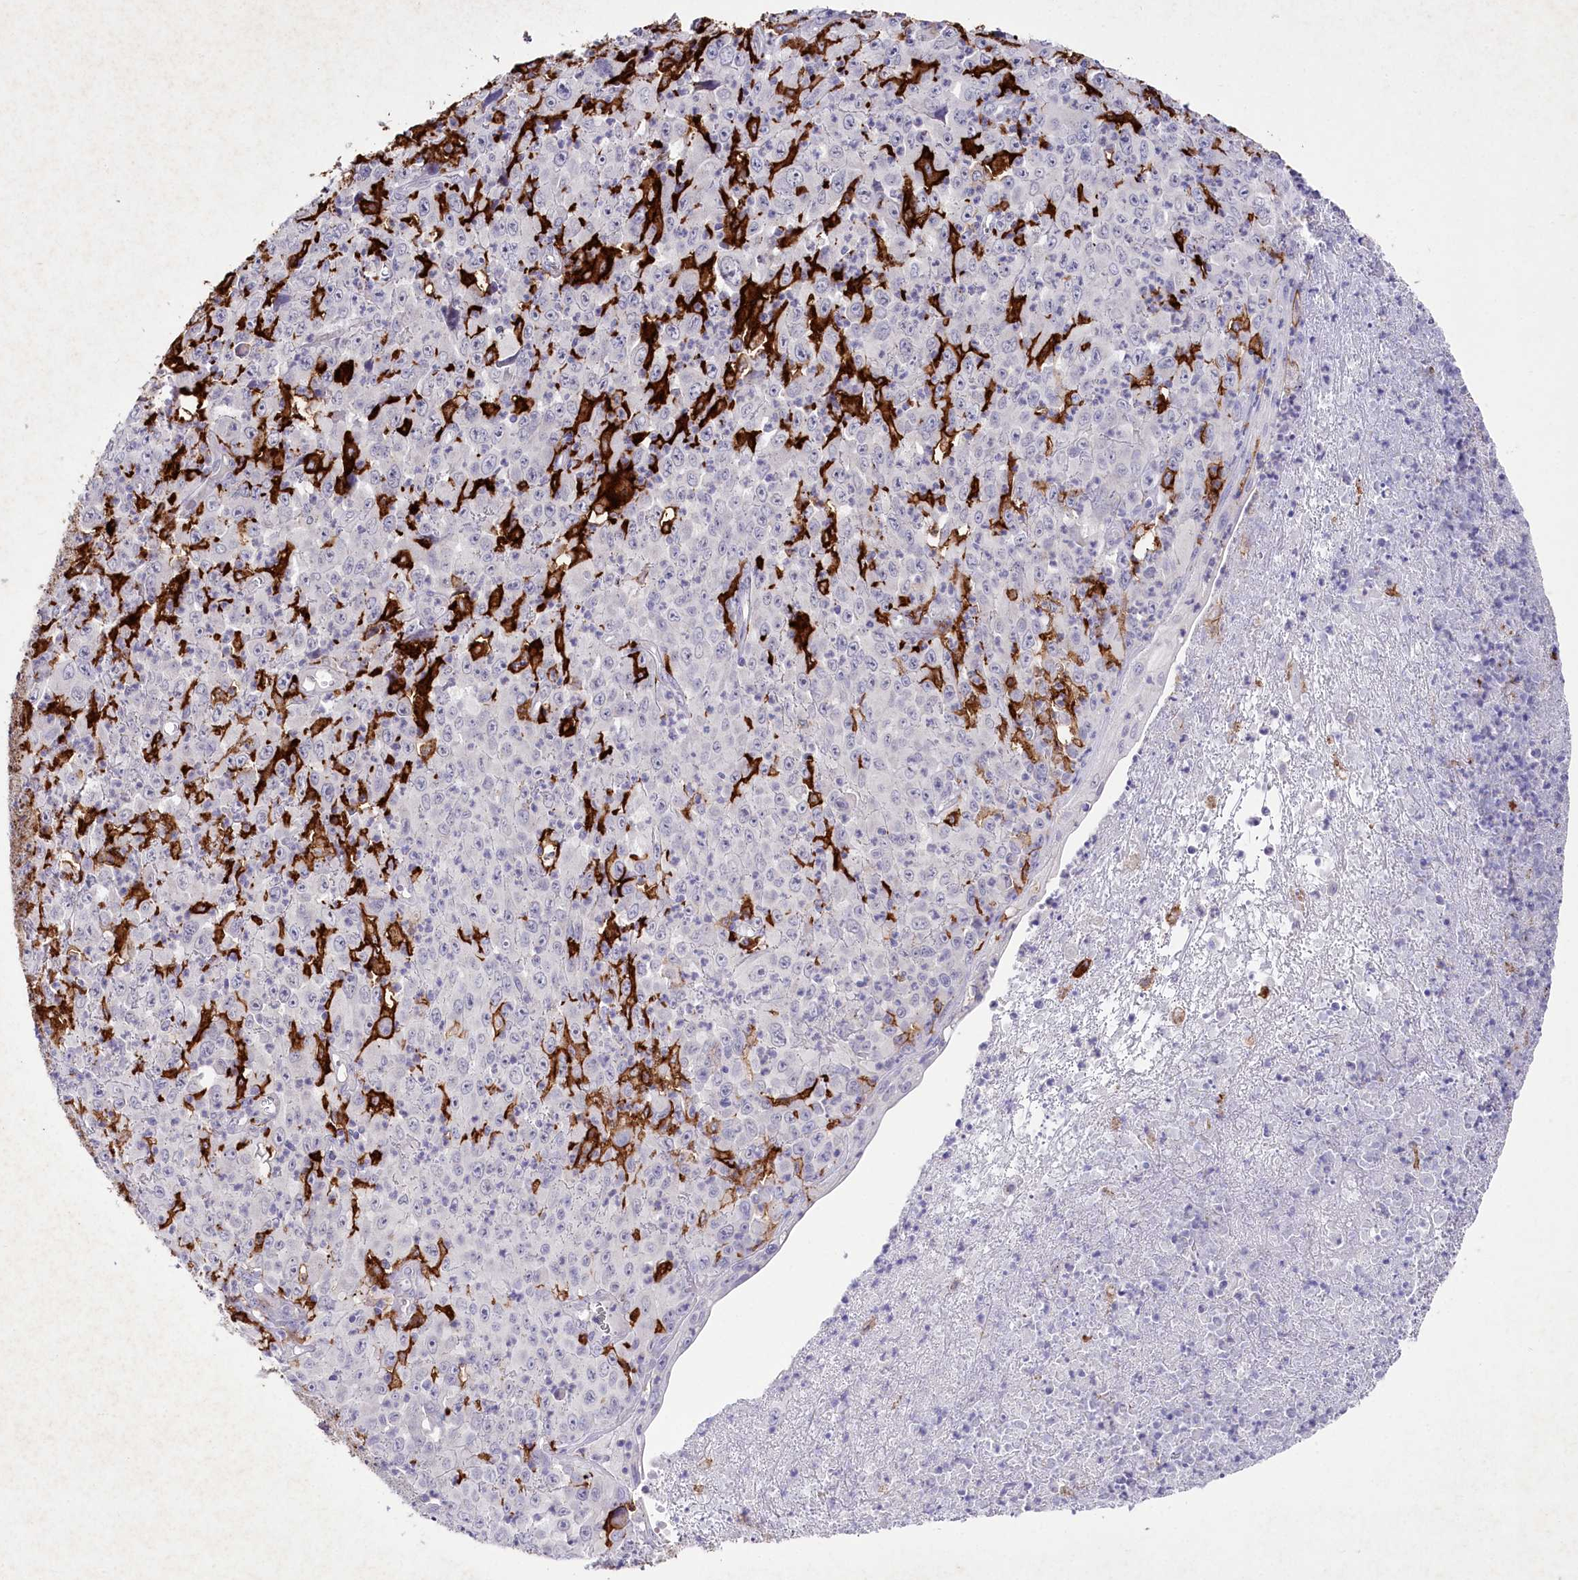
{"staining": {"intensity": "negative", "quantity": "none", "location": "none"}, "tissue": "melanoma", "cell_type": "Tumor cells", "image_type": "cancer", "snomed": [{"axis": "morphology", "description": "Malignant melanoma, Metastatic site"}, {"axis": "topography", "description": "Skin"}], "caption": "Tumor cells are negative for brown protein staining in malignant melanoma (metastatic site).", "gene": "CLEC4M", "patient": {"sex": "female", "age": 56}}